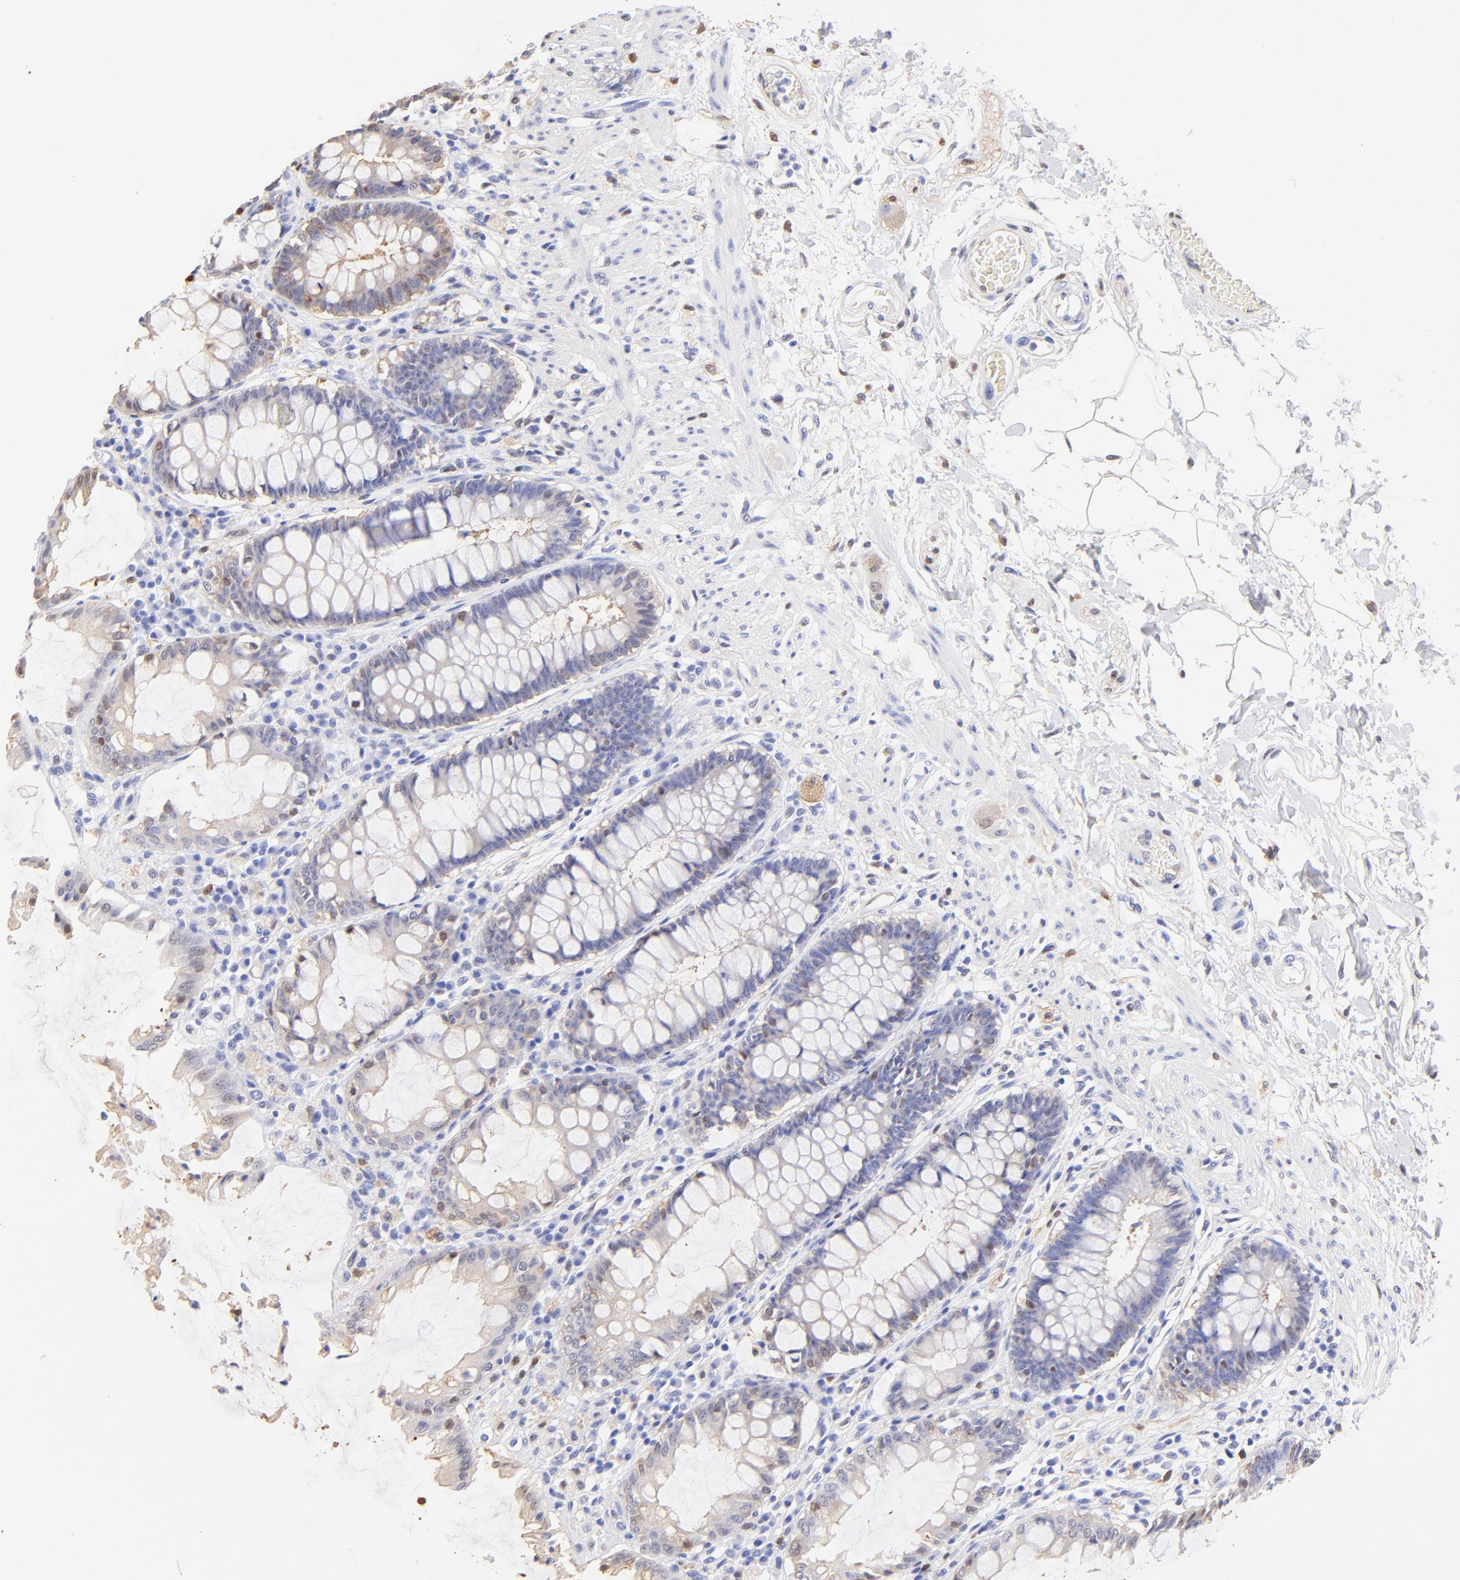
{"staining": {"intensity": "weak", "quantity": "<25%", "location": "nuclear"}, "tissue": "rectum", "cell_type": "Glandular cells", "image_type": "normal", "snomed": [{"axis": "morphology", "description": "Normal tissue, NOS"}, {"axis": "topography", "description": "Rectum"}], "caption": "Protein analysis of benign rectum exhibits no significant staining in glandular cells.", "gene": "ALDH1A1", "patient": {"sex": "female", "age": 46}}